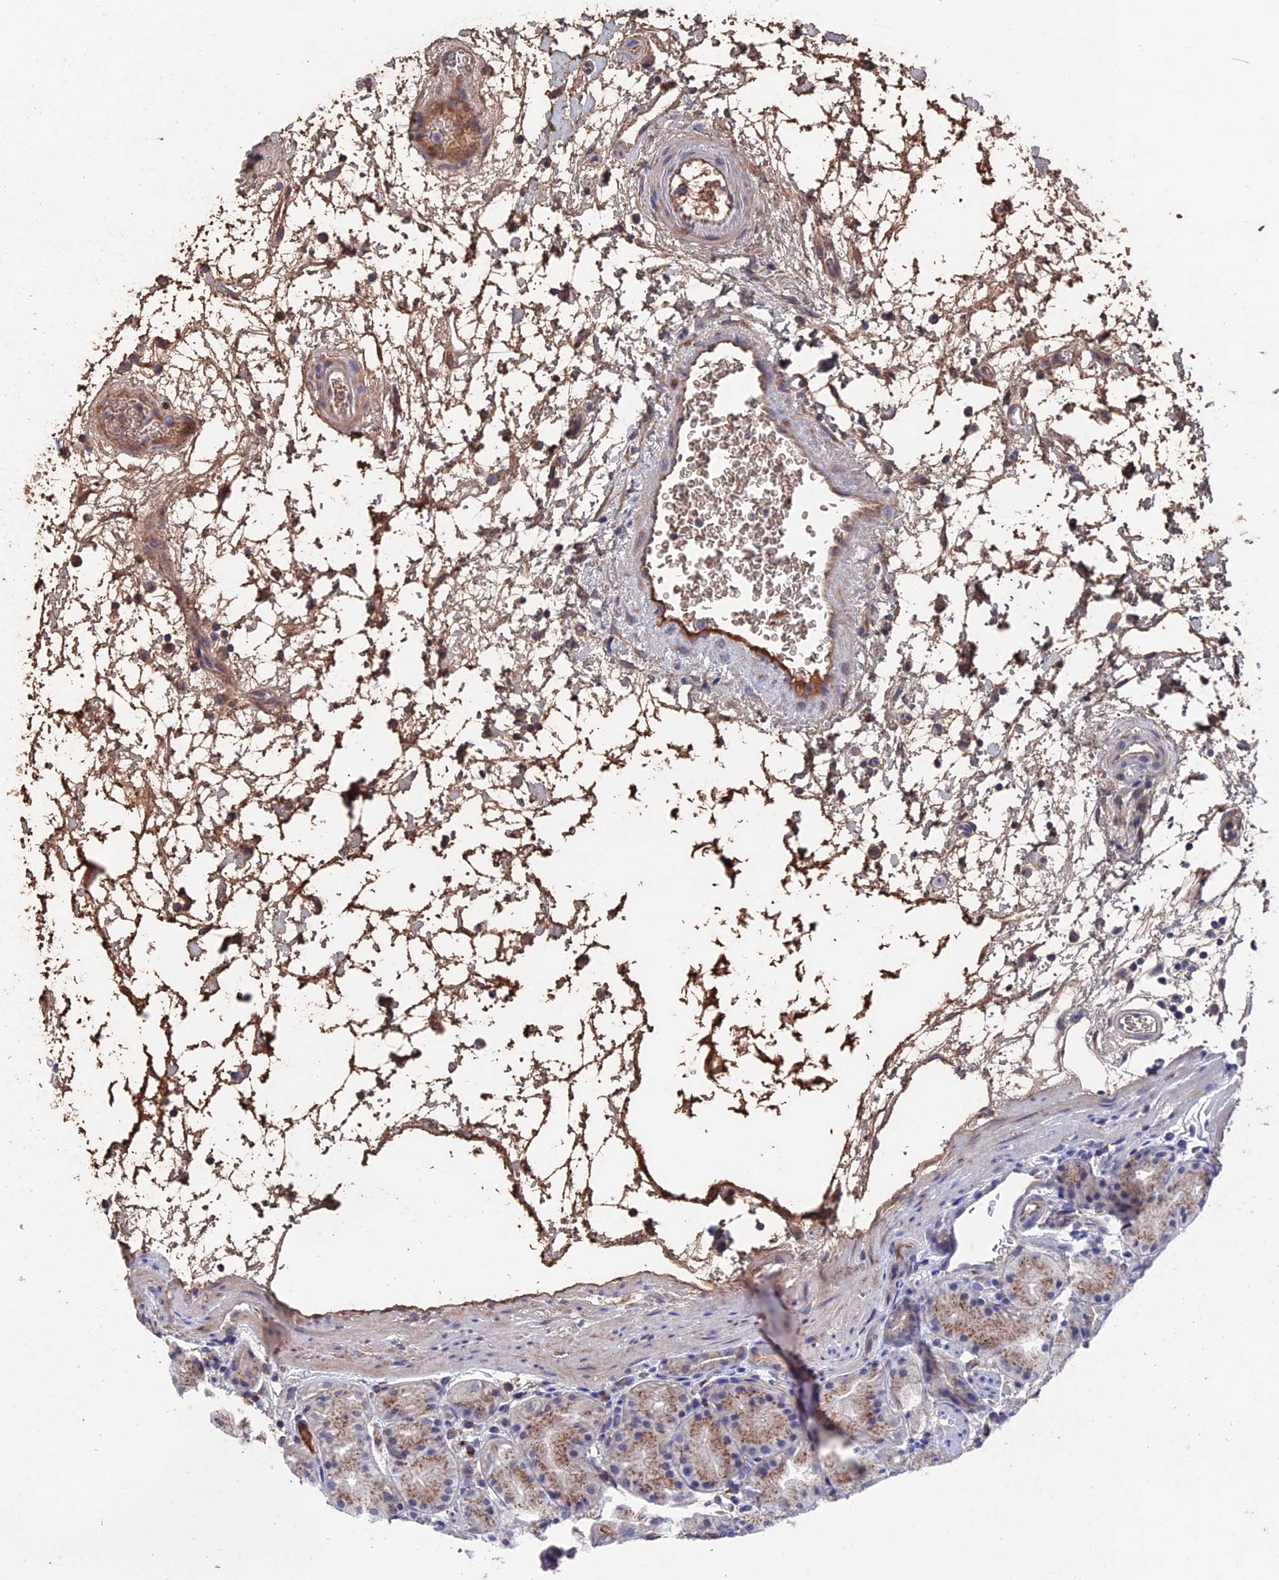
{"staining": {"intensity": "moderate", "quantity": "25%-75%", "location": "cytoplasmic/membranous"}, "tissue": "stomach", "cell_type": "Glandular cells", "image_type": "normal", "snomed": [{"axis": "morphology", "description": "Normal tissue, NOS"}, {"axis": "topography", "description": "Stomach, upper"}], "caption": "A medium amount of moderate cytoplasmic/membranous positivity is identified in approximately 25%-75% of glandular cells in unremarkable stomach. Using DAB (brown) and hematoxylin (blue) stains, captured at high magnification using brightfield microscopy.", "gene": "HPF1", "patient": {"sex": "male", "age": 48}}